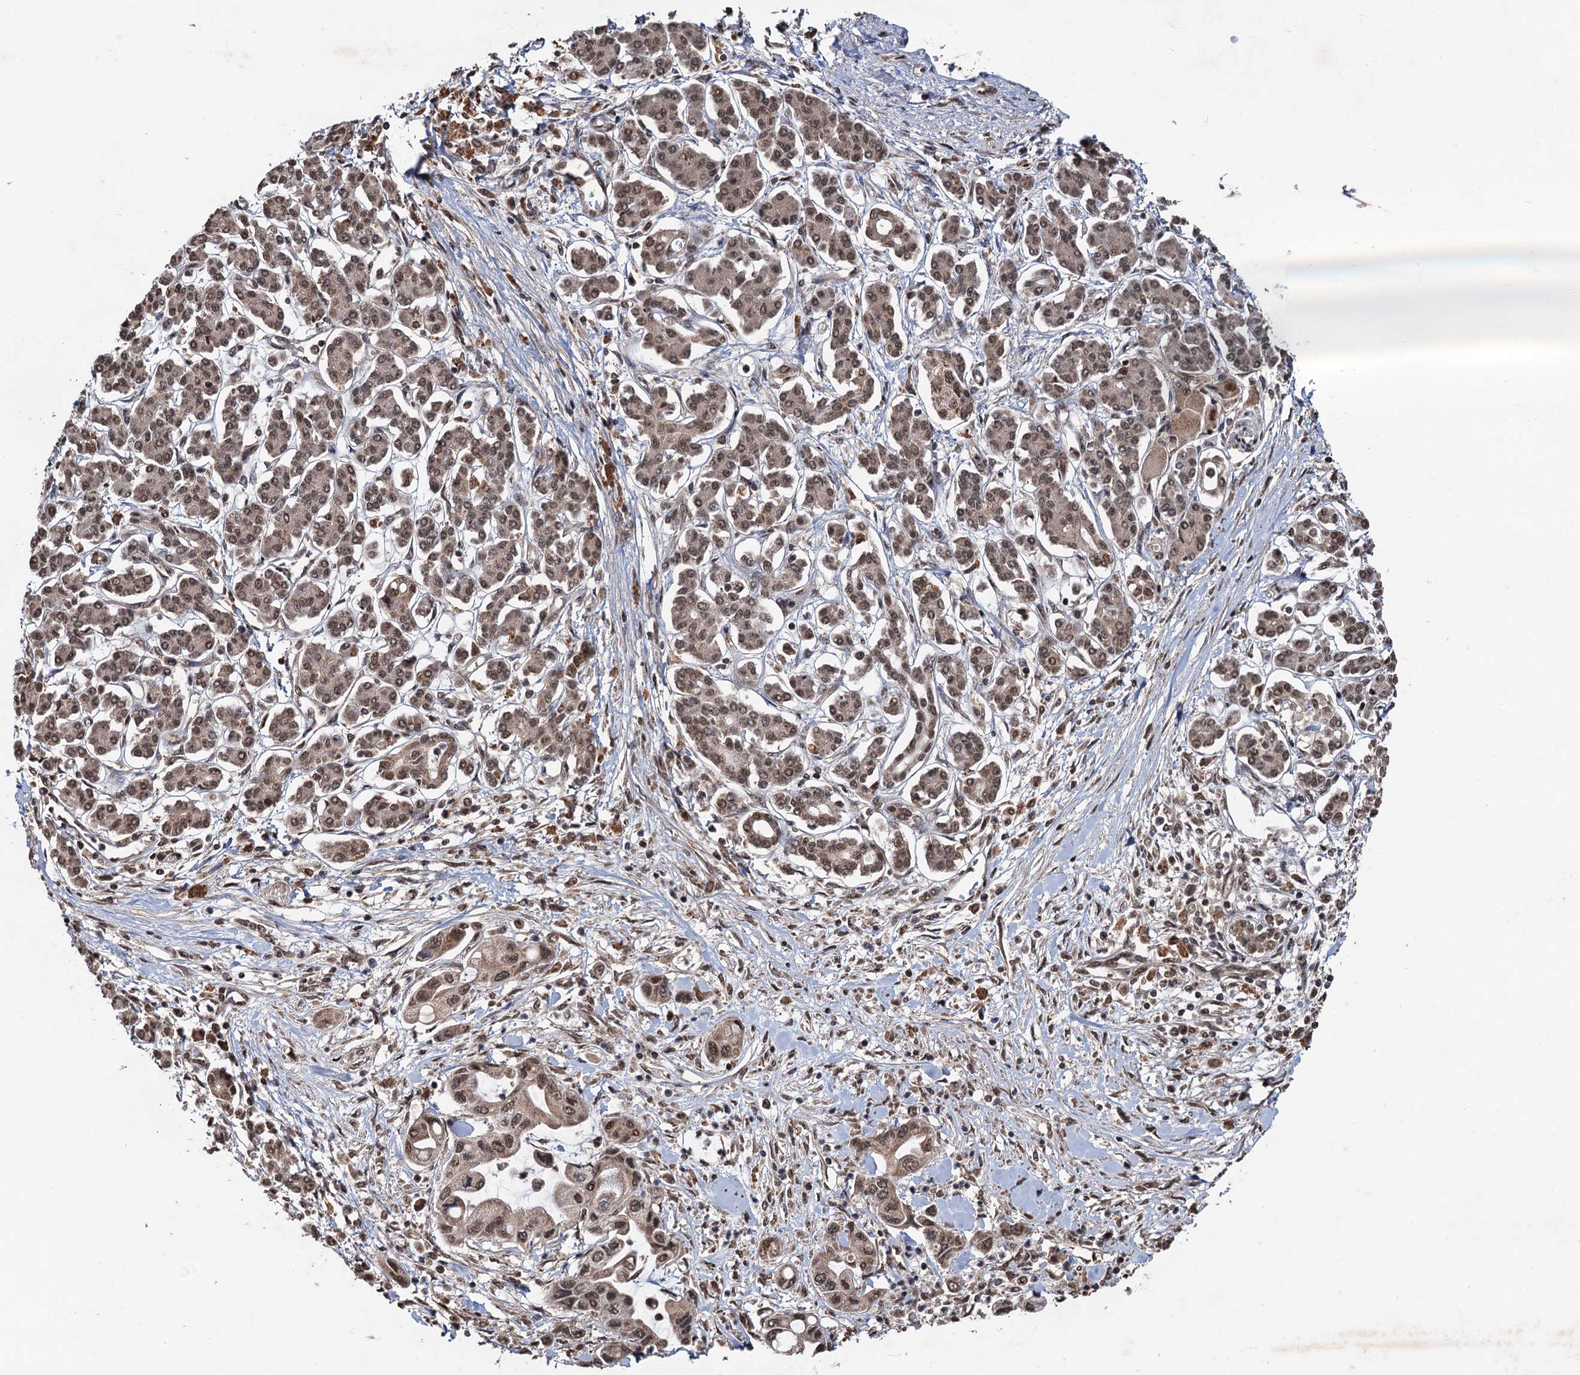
{"staining": {"intensity": "moderate", "quantity": ">75%", "location": "nuclear"}, "tissue": "pancreatic cancer", "cell_type": "Tumor cells", "image_type": "cancer", "snomed": [{"axis": "morphology", "description": "Adenocarcinoma, NOS"}, {"axis": "topography", "description": "Pancreas"}], "caption": "Immunohistochemical staining of adenocarcinoma (pancreatic) exhibits moderate nuclear protein expression in about >75% of tumor cells.", "gene": "REP15", "patient": {"sex": "female", "age": 50}}